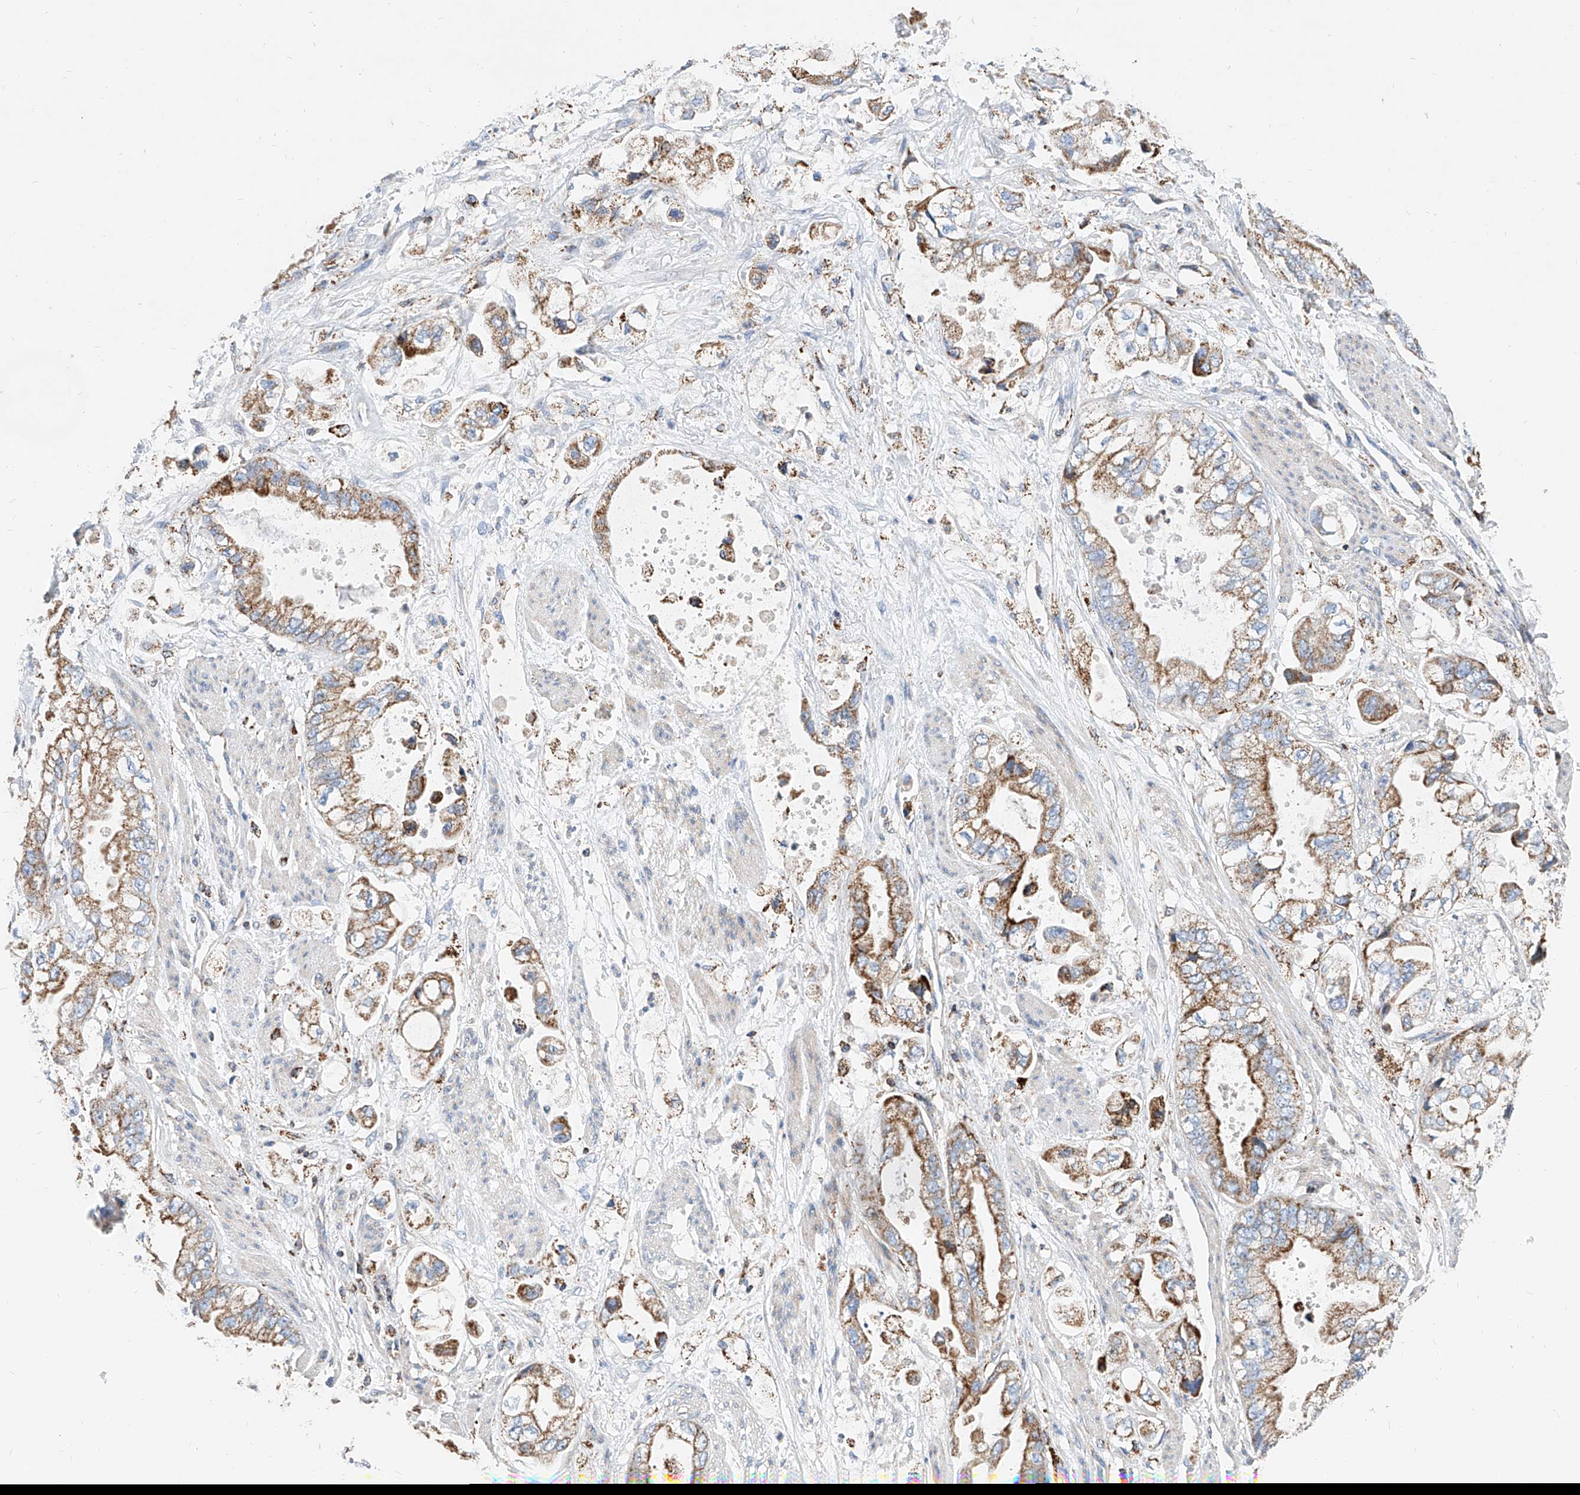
{"staining": {"intensity": "strong", "quantity": ">75%", "location": "cytoplasmic/membranous"}, "tissue": "stomach cancer", "cell_type": "Tumor cells", "image_type": "cancer", "snomed": [{"axis": "morphology", "description": "Adenocarcinoma, NOS"}, {"axis": "topography", "description": "Stomach"}], "caption": "Brown immunohistochemical staining in human stomach cancer (adenocarcinoma) reveals strong cytoplasmic/membranous positivity in about >75% of tumor cells.", "gene": "CPNE5", "patient": {"sex": "male", "age": 62}}